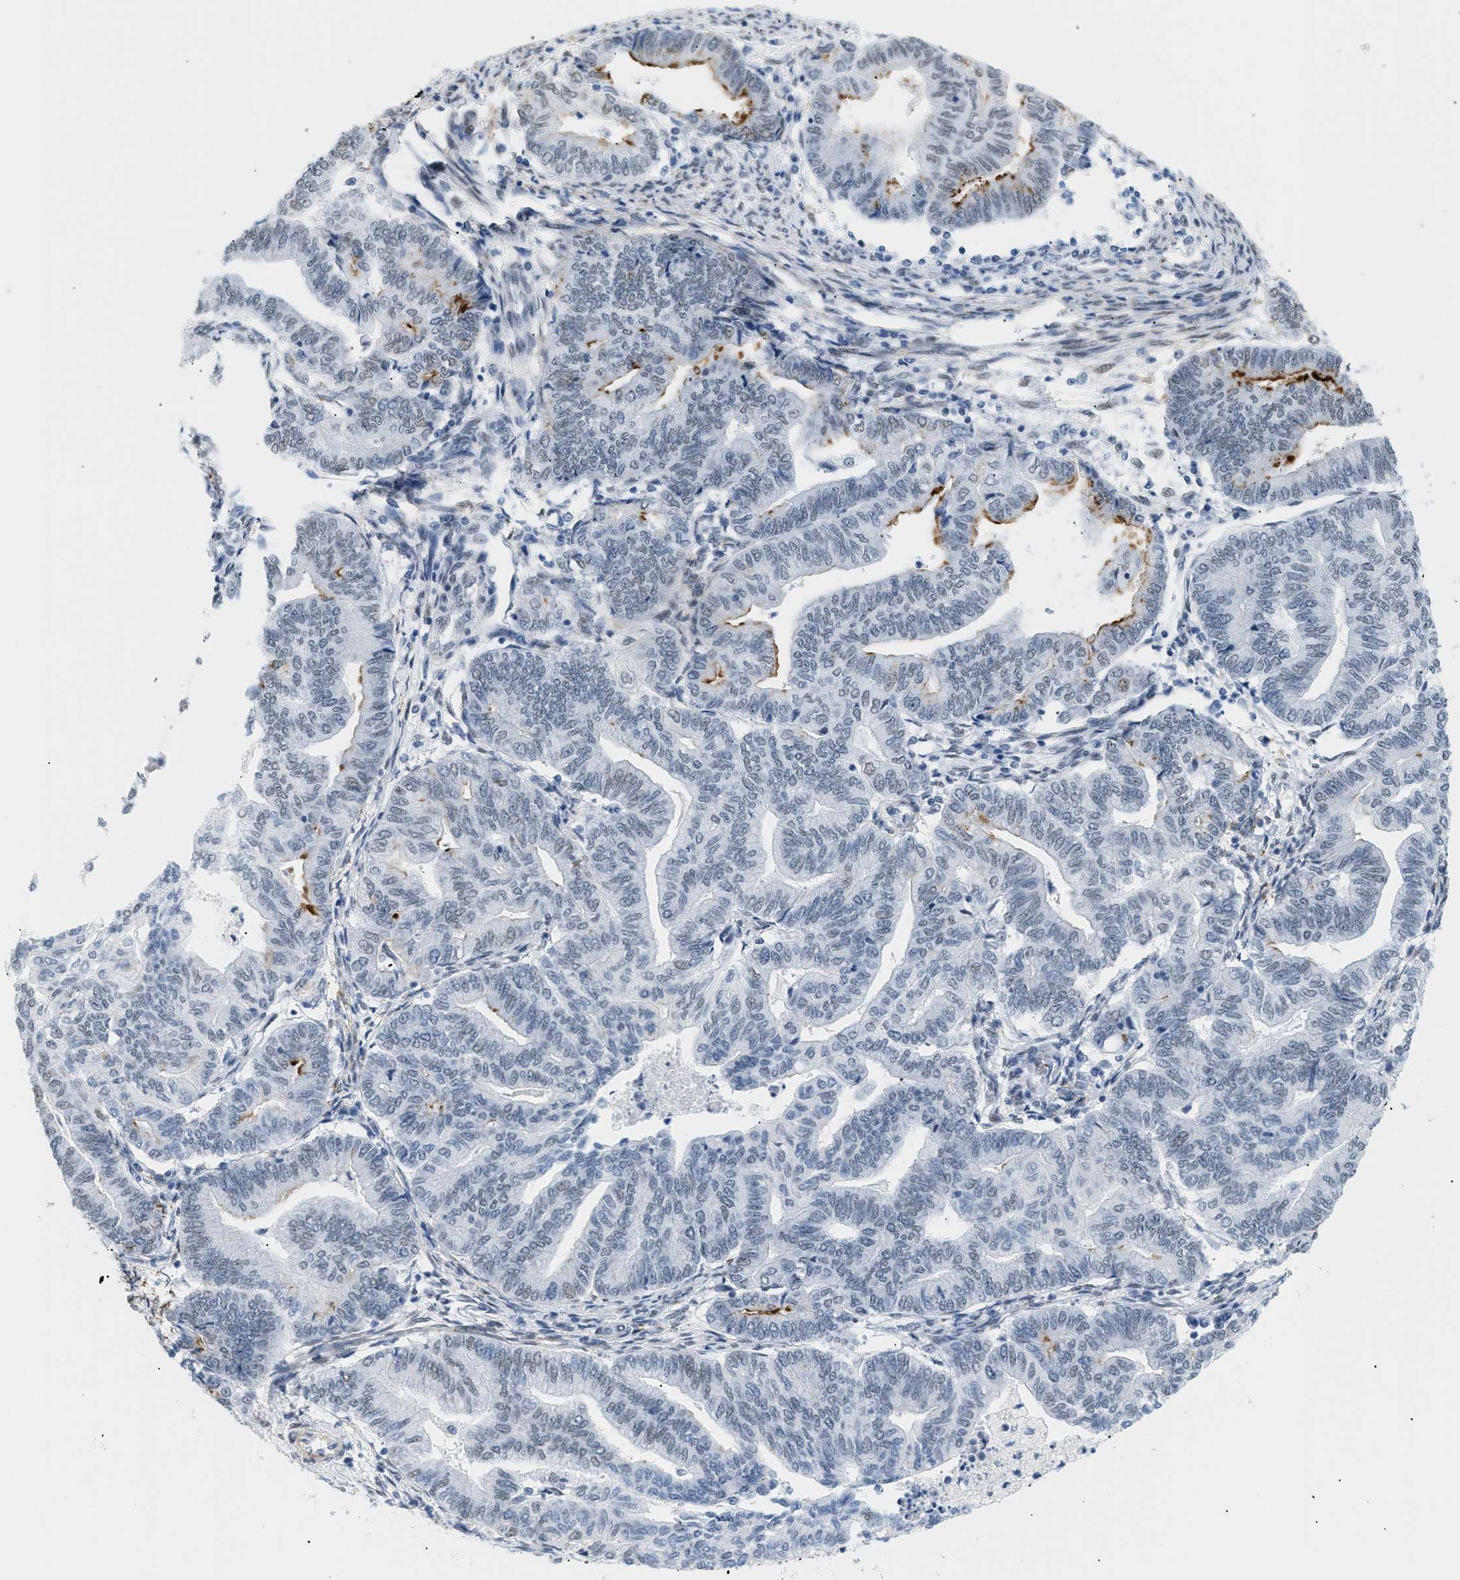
{"staining": {"intensity": "moderate", "quantity": "<25%", "location": "cytoplasmic/membranous"}, "tissue": "endometrial cancer", "cell_type": "Tumor cells", "image_type": "cancer", "snomed": [{"axis": "morphology", "description": "Adenocarcinoma, NOS"}, {"axis": "topography", "description": "Endometrium"}], "caption": "Immunohistochemistry (IHC) histopathology image of neoplastic tissue: endometrial cancer (adenocarcinoma) stained using immunohistochemistry (IHC) demonstrates low levels of moderate protein expression localized specifically in the cytoplasmic/membranous of tumor cells, appearing as a cytoplasmic/membranous brown color.", "gene": "ELN", "patient": {"sex": "female", "age": 79}}